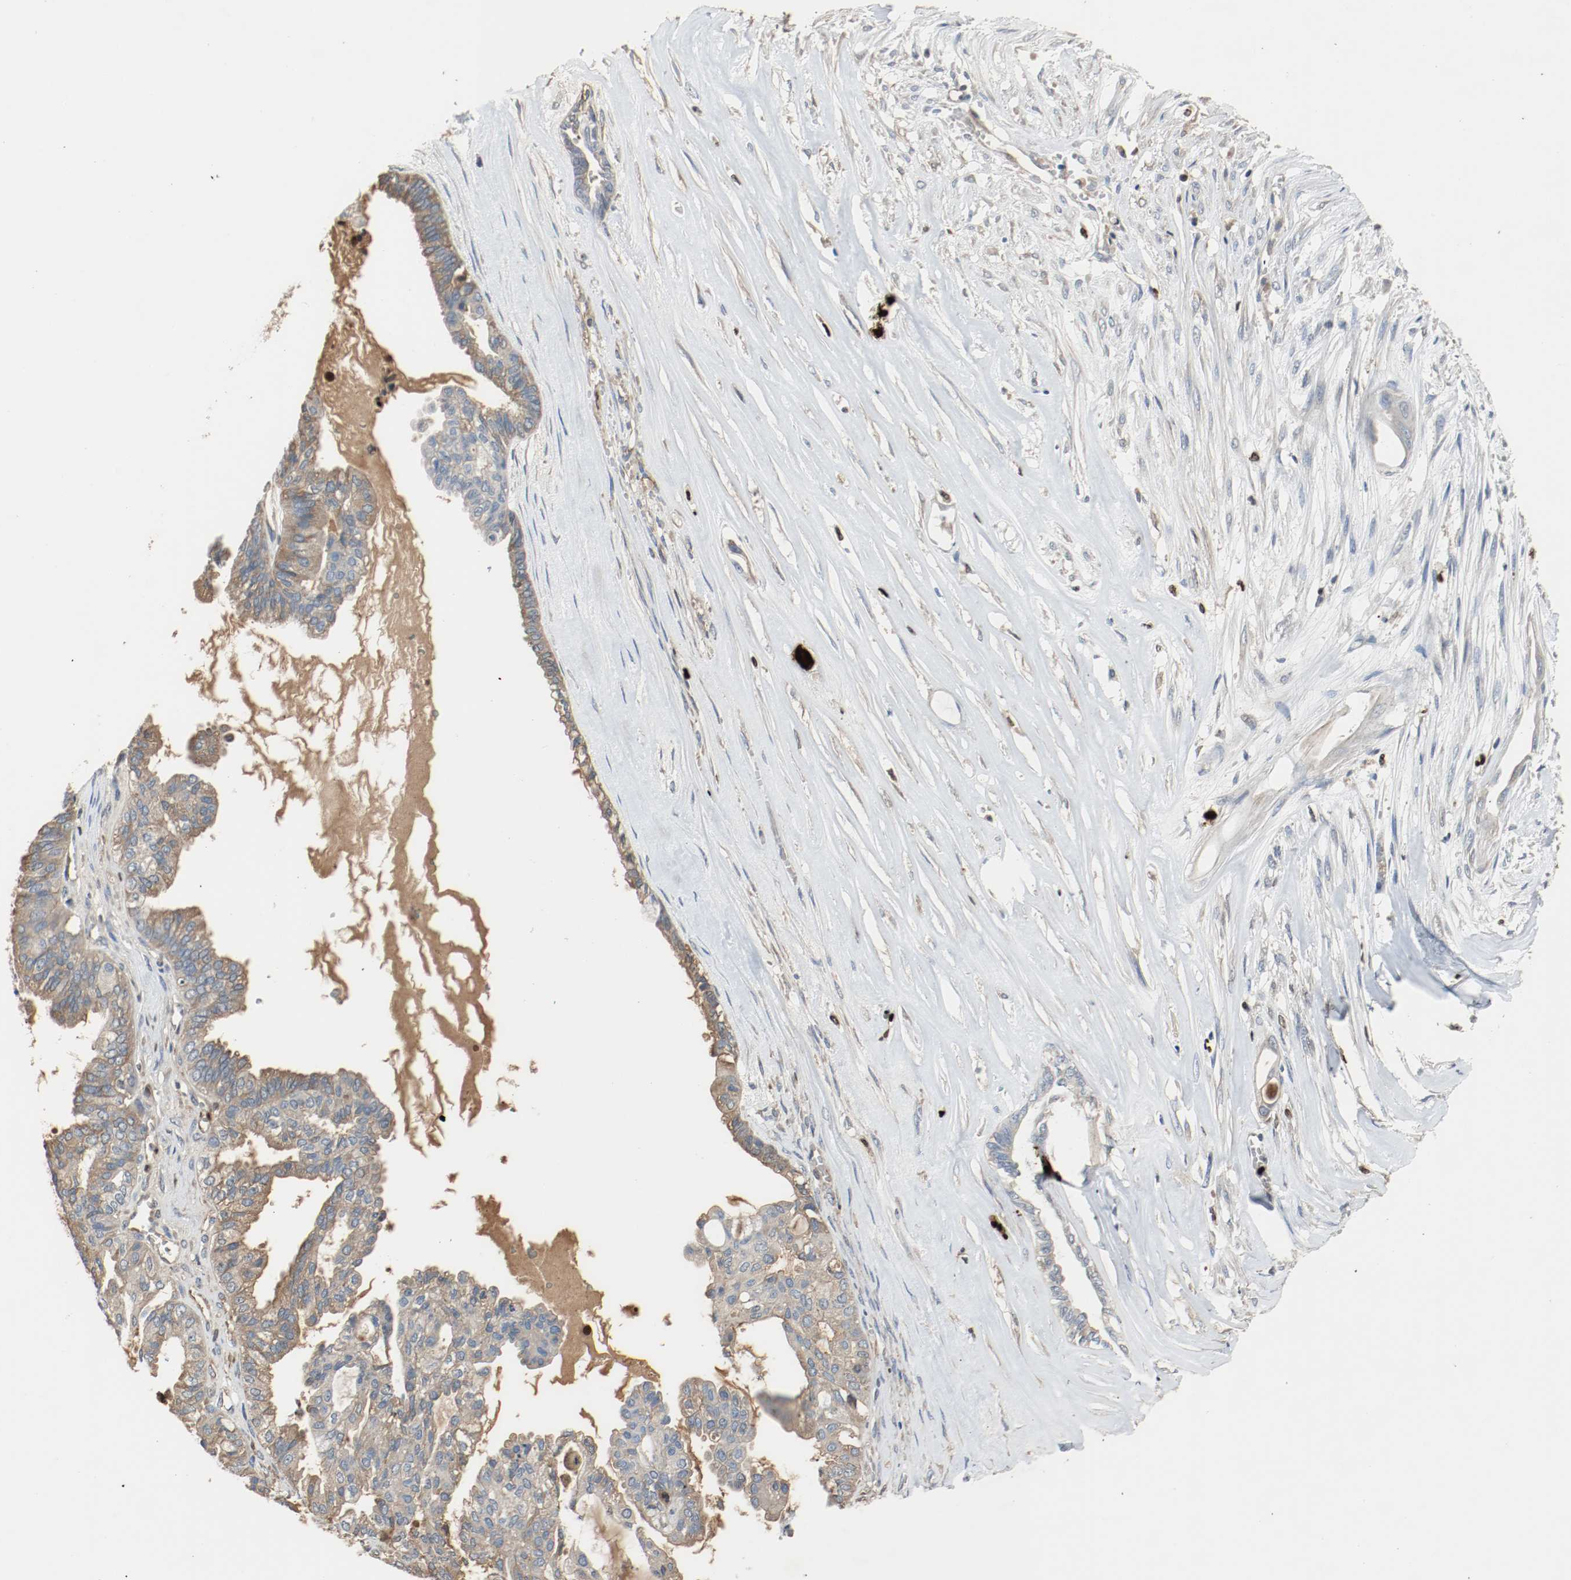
{"staining": {"intensity": "moderate", "quantity": "25%-75%", "location": "cytoplasmic/membranous"}, "tissue": "ovarian cancer", "cell_type": "Tumor cells", "image_type": "cancer", "snomed": [{"axis": "morphology", "description": "Carcinoma, NOS"}, {"axis": "morphology", "description": "Carcinoma, endometroid"}, {"axis": "topography", "description": "Ovary"}], "caption": "A micrograph of ovarian cancer stained for a protein shows moderate cytoplasmic/membranous brown staining in tumor cells.", "gene": "BLK", "patient": {"sex": "female", "age": 50}}